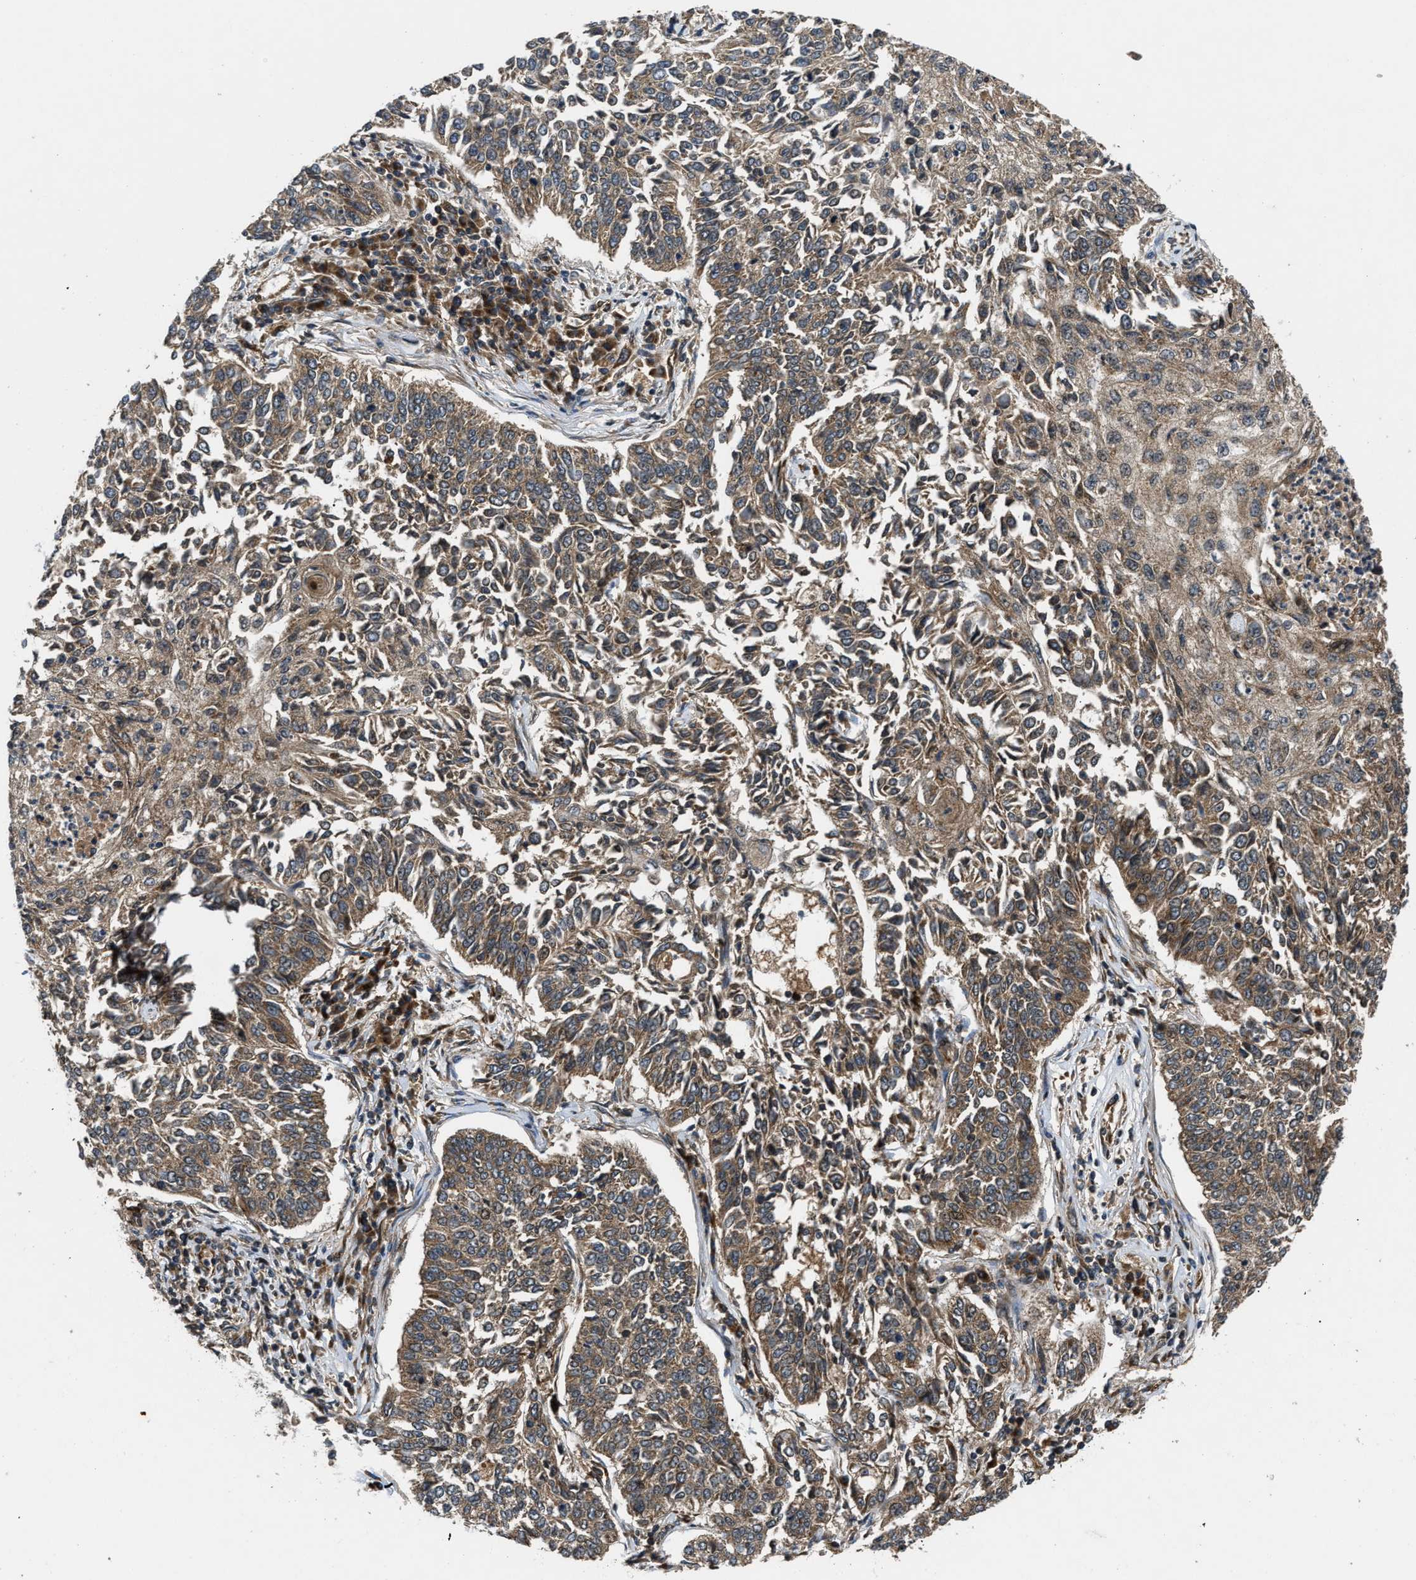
{"staining": {"intensity": "weak", "quantity": ">75%", "location": "cytoplasmic/membranous"}, "tissue": "lung cancer", "cell_type": "Tumor cells", "image_type": "cancer", "snomed": [{"axis": "morphology", "description": "Normal tissue, NOS"}, {"axis": "morphology", "description": "Squamous cell carcinoma, NOS"}, {"axis": "topography", "description": "Cartilage tissue"}, {"axis": "topography", "description": "Bronchus"}, {"axis": "topography", "description": "Lung"}], "caption": "This histopathology image shows immunohistochemistry staining of squamous cell carcinoma (lung), with low weak cytoplasmic/membranous expression in approximately >75% of tumor cells.", "gene": "PNPLA8", "patient": {"sex": "female", "age": 49}}